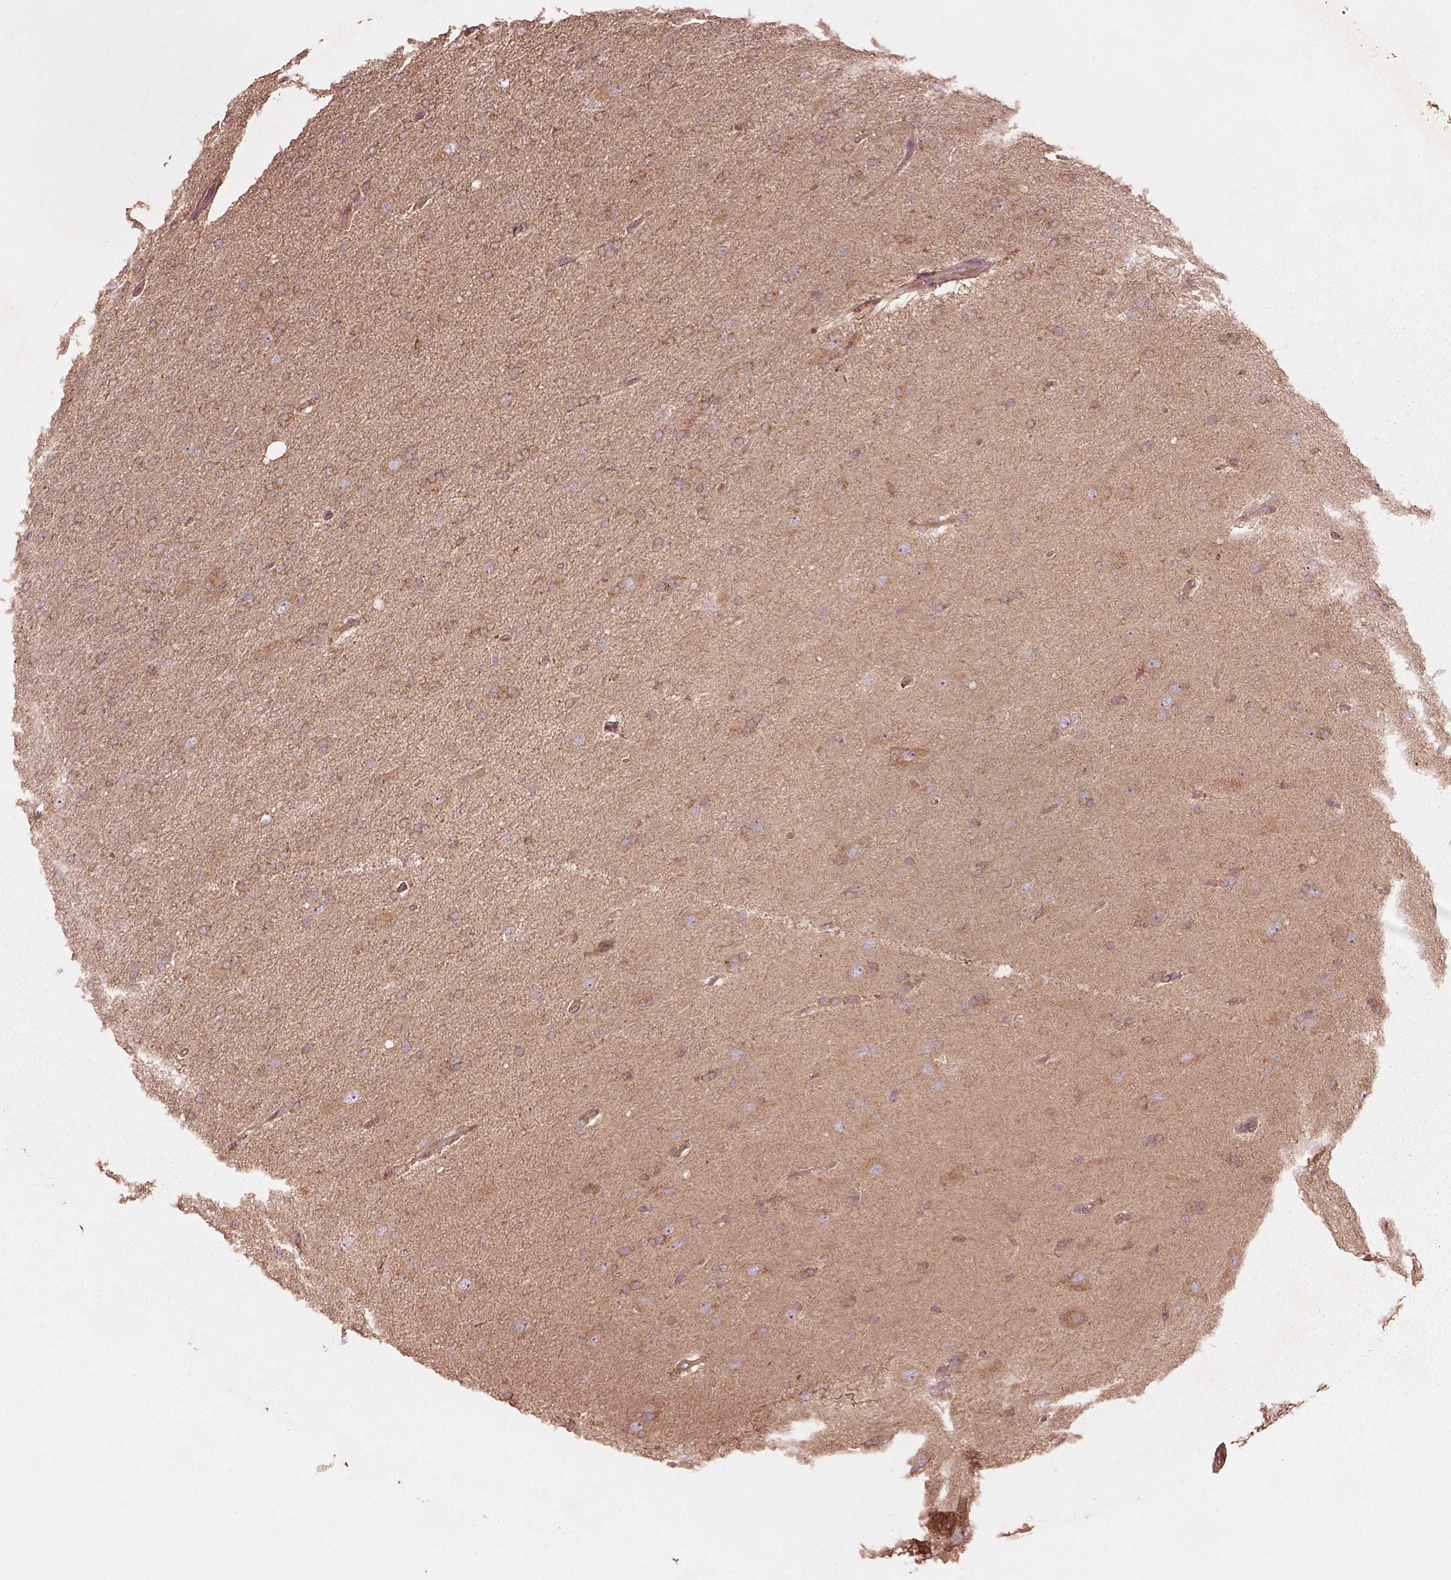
{"staining": {"intensity": "weak", "quantity": ">75%", "location": "cytoplasmic/membranous"}, "tissue": "glioma", "cell_type": "Tumor cells", "image_type": "cancer", "snomed": [{"axis": "morphology", "description": "Glioma, malignant, High grade"}, {"axis": "topography", "description": "Cerebral cortex"}], "caption": "Approximately >75% of tumor cells in malignant high-grade glioma display weak cytoplasmic/membranous protein expression as visualized by brown immunohistochemical staining.", "gene": "TRADD", "patient": {"sex": "male", "age": 70}}